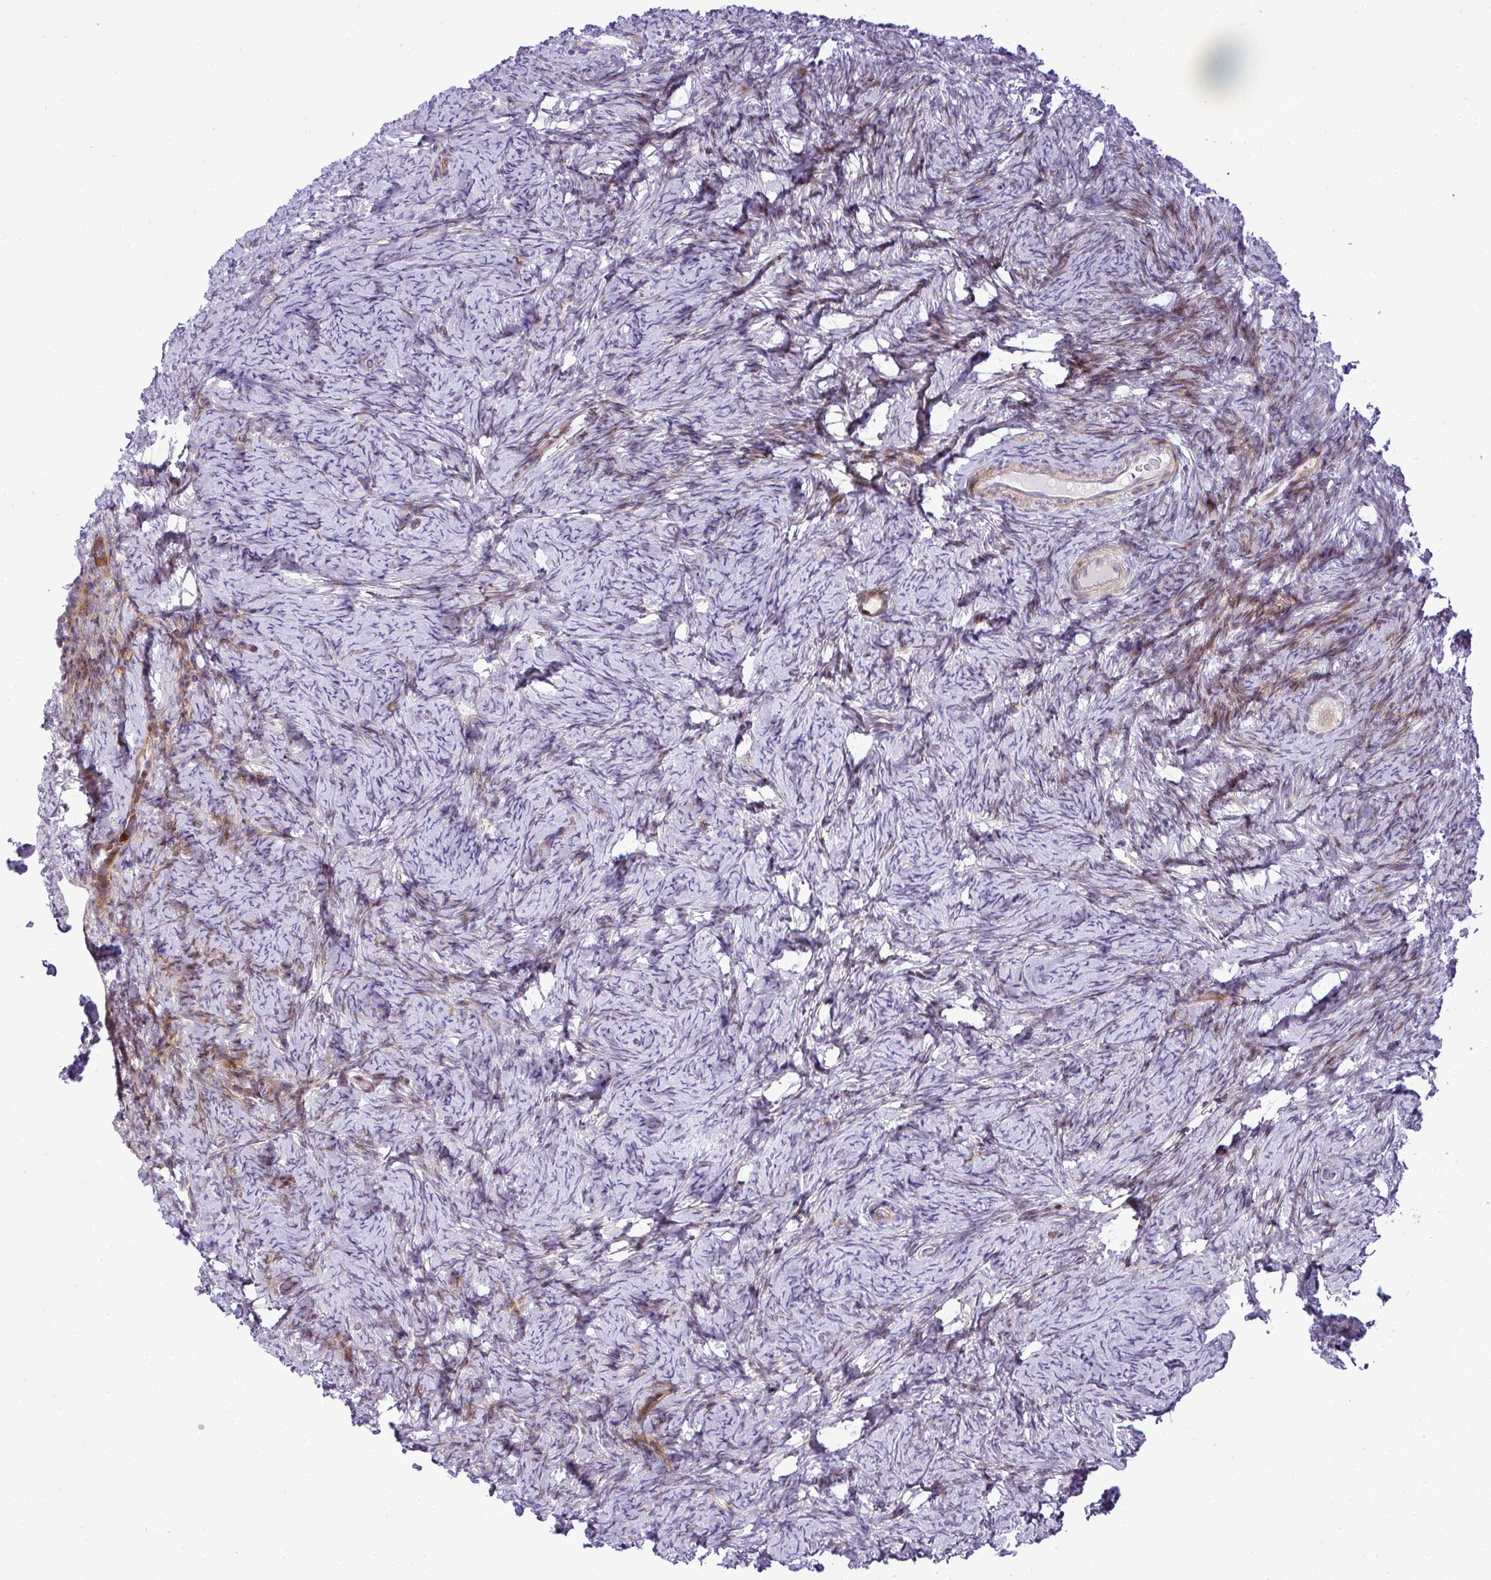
{"staining": {"intensity": "weak", "quantity": ">75%", "location": "cytoplasmic/membranous"}, "tissue": "ovary", "cell_type": "Follicle cells", "image_type": "normal", "snomed": [{"axis": "morphology", "description": "Normal tissue, NOS"}, {"axis": "topography", "description": "Ovary"}], "caption": "Protein staining of unremarkable ovary exhibits weak cytoplasmic/membranous staining in about >75% of follicle cells.", "gene": "CASTOR2", "patient": {"sex": "female", "age": 34}}